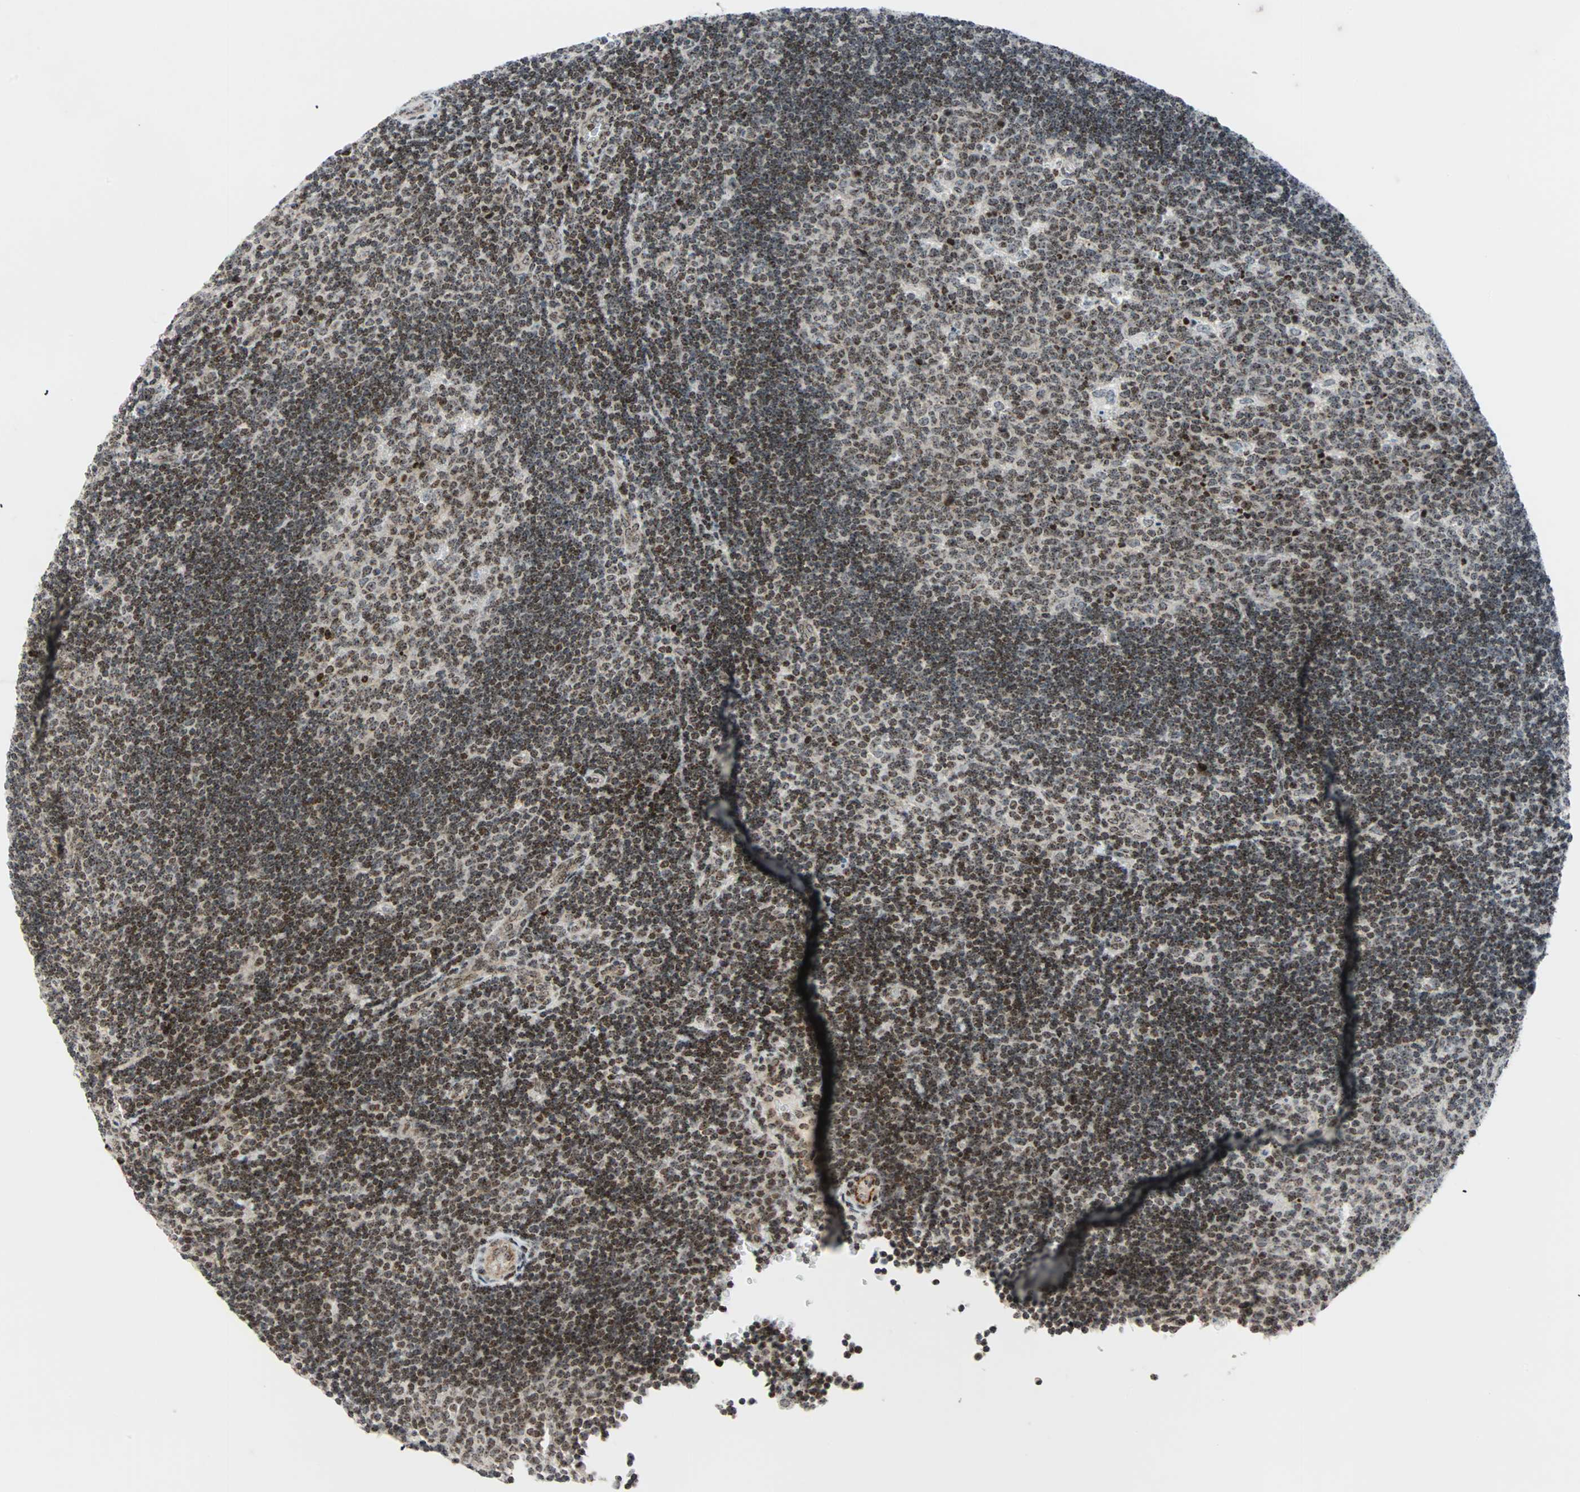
{"staining": {"intensity": "moderate", "quantity": "25%-75%", "location": "cytoplasmic/membranous,nuclear"}, "tissue": "lymph node", "cell_type": "Germinal center cells", "image_type": "normal", "snomed": [{"axis": "morphology", "description": "Normal tissue, NOS"}, {"axis": "topography", "description": "Lymph node"}, {"axis": "topography", "description": "Salivary gland"}], "caption": "Moderate cytoplasmic/membranous,nuclear staining is seen in about 25%-75% of germinal center cells in benign lymph node.", "gene": "CENPA", "patient": {"sex": "male", "age": 8}}